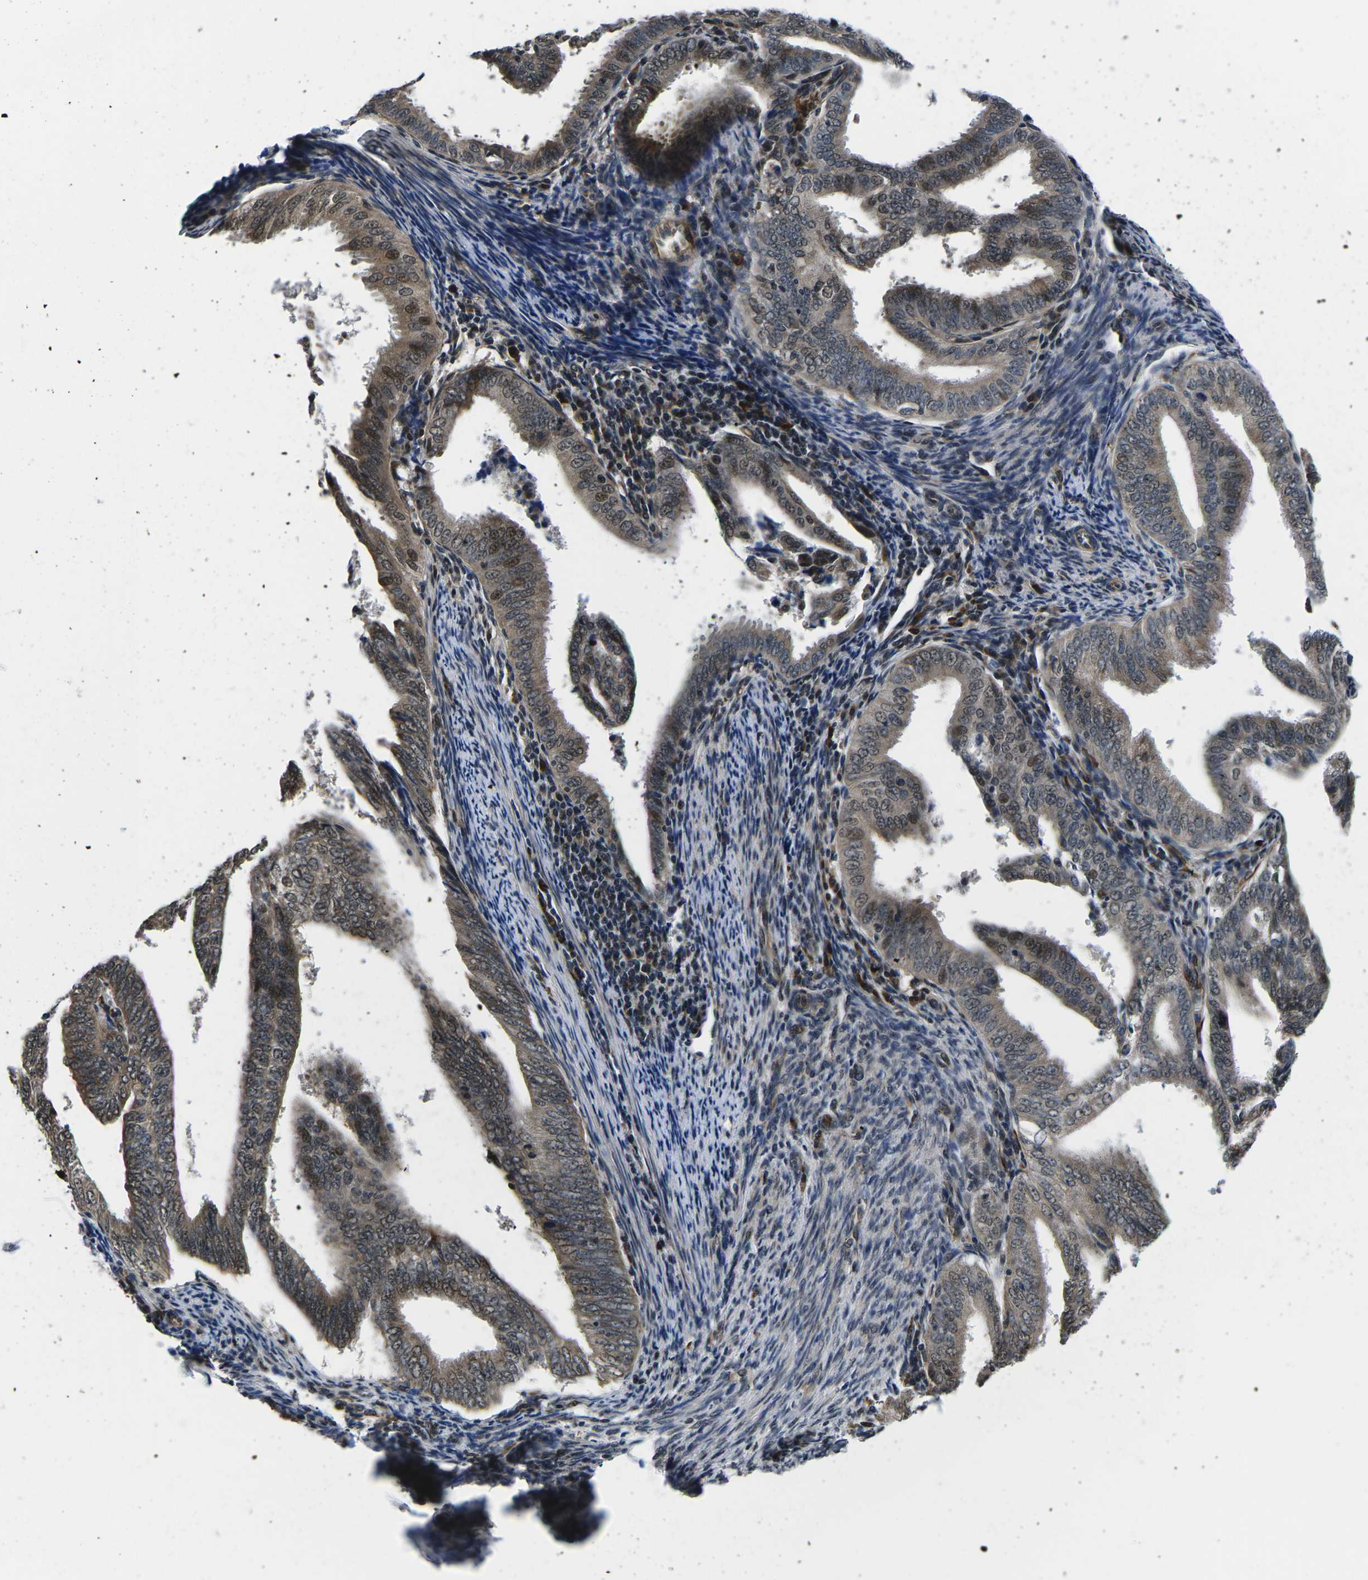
{"staining": {"intensity": "weak", "quantity": ">75%", "location": "cytoplasmic/membranous,nuclear"}, "tissue": "endometrial cancer", "cell_type": "Tumor cells", "image_type": "cancer", "snomed": [{"axis": "morphology", "description": "Adenocarcinoma, NOS"}, {"axis": "topography", "description": "Endometrium"}], "caption": "High-magnification brightfield microscopy of endometrial adenocarcinoma stained with DAB (brown) and counterstained with hematoxylin (blue). tumor cells exhibit weak cytoplasmic/membranous and nuclear staining is present in approximately>75% of cells.", "gene": "CCNE1", "patient": {"sex": "female", "age": 58}}